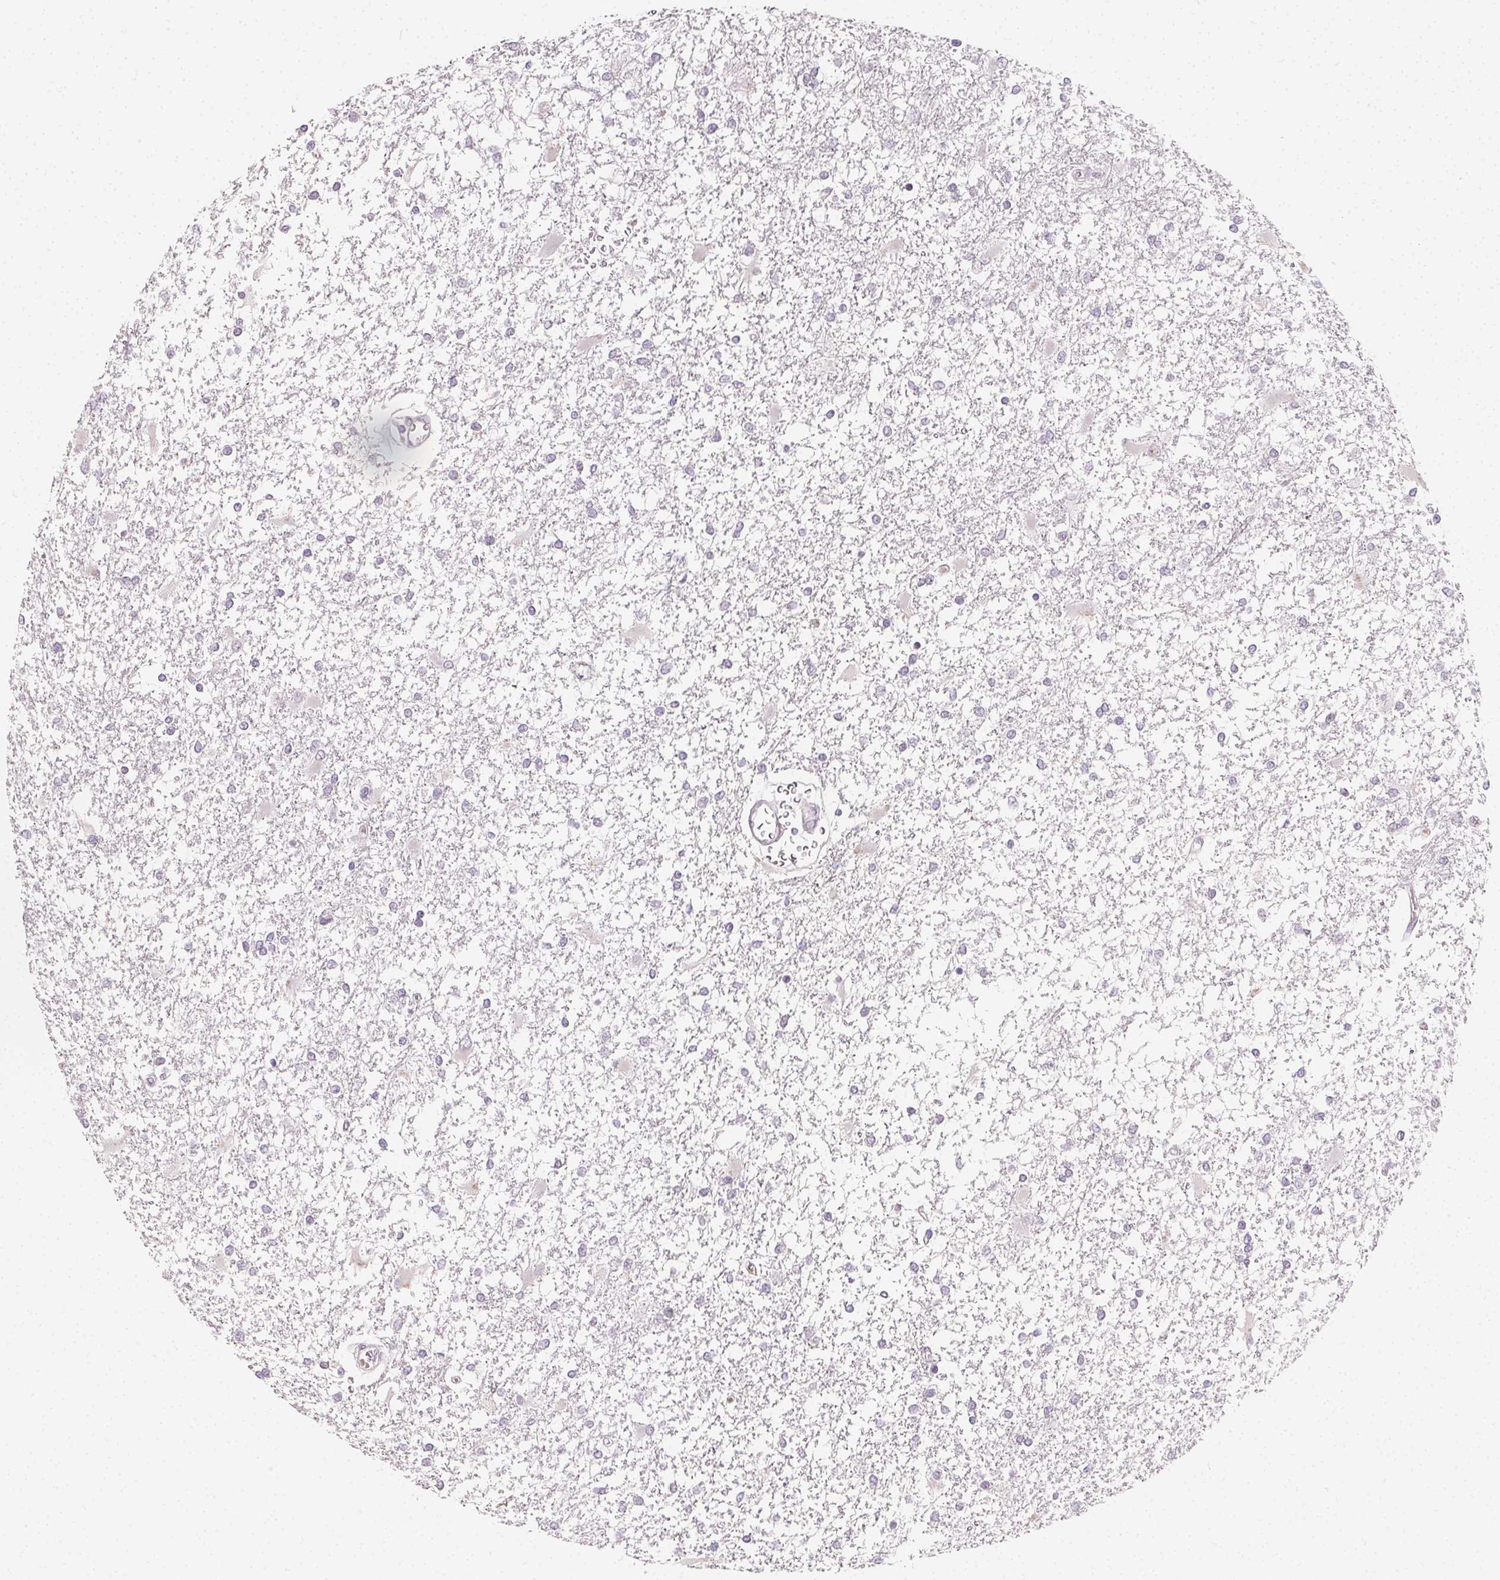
{"staining": {"intensity": "negative", "quantity": "none", "location": "none"}, "tissue": "glioma", "cell_type": "Tumor cells", "image_type": "cancer", "snomed": [{"axis": "morphology", "description": "Glioma, malignant, High grade"}, {"axis": "topography", "description": "Cerebral cortex"}], "caption": "Protein analysis of malignant high-grade glioma exhibits no significant positivity in tumor cells.", "gene": "CCDC96", "patient": {"sex": "male", "age": 79}}